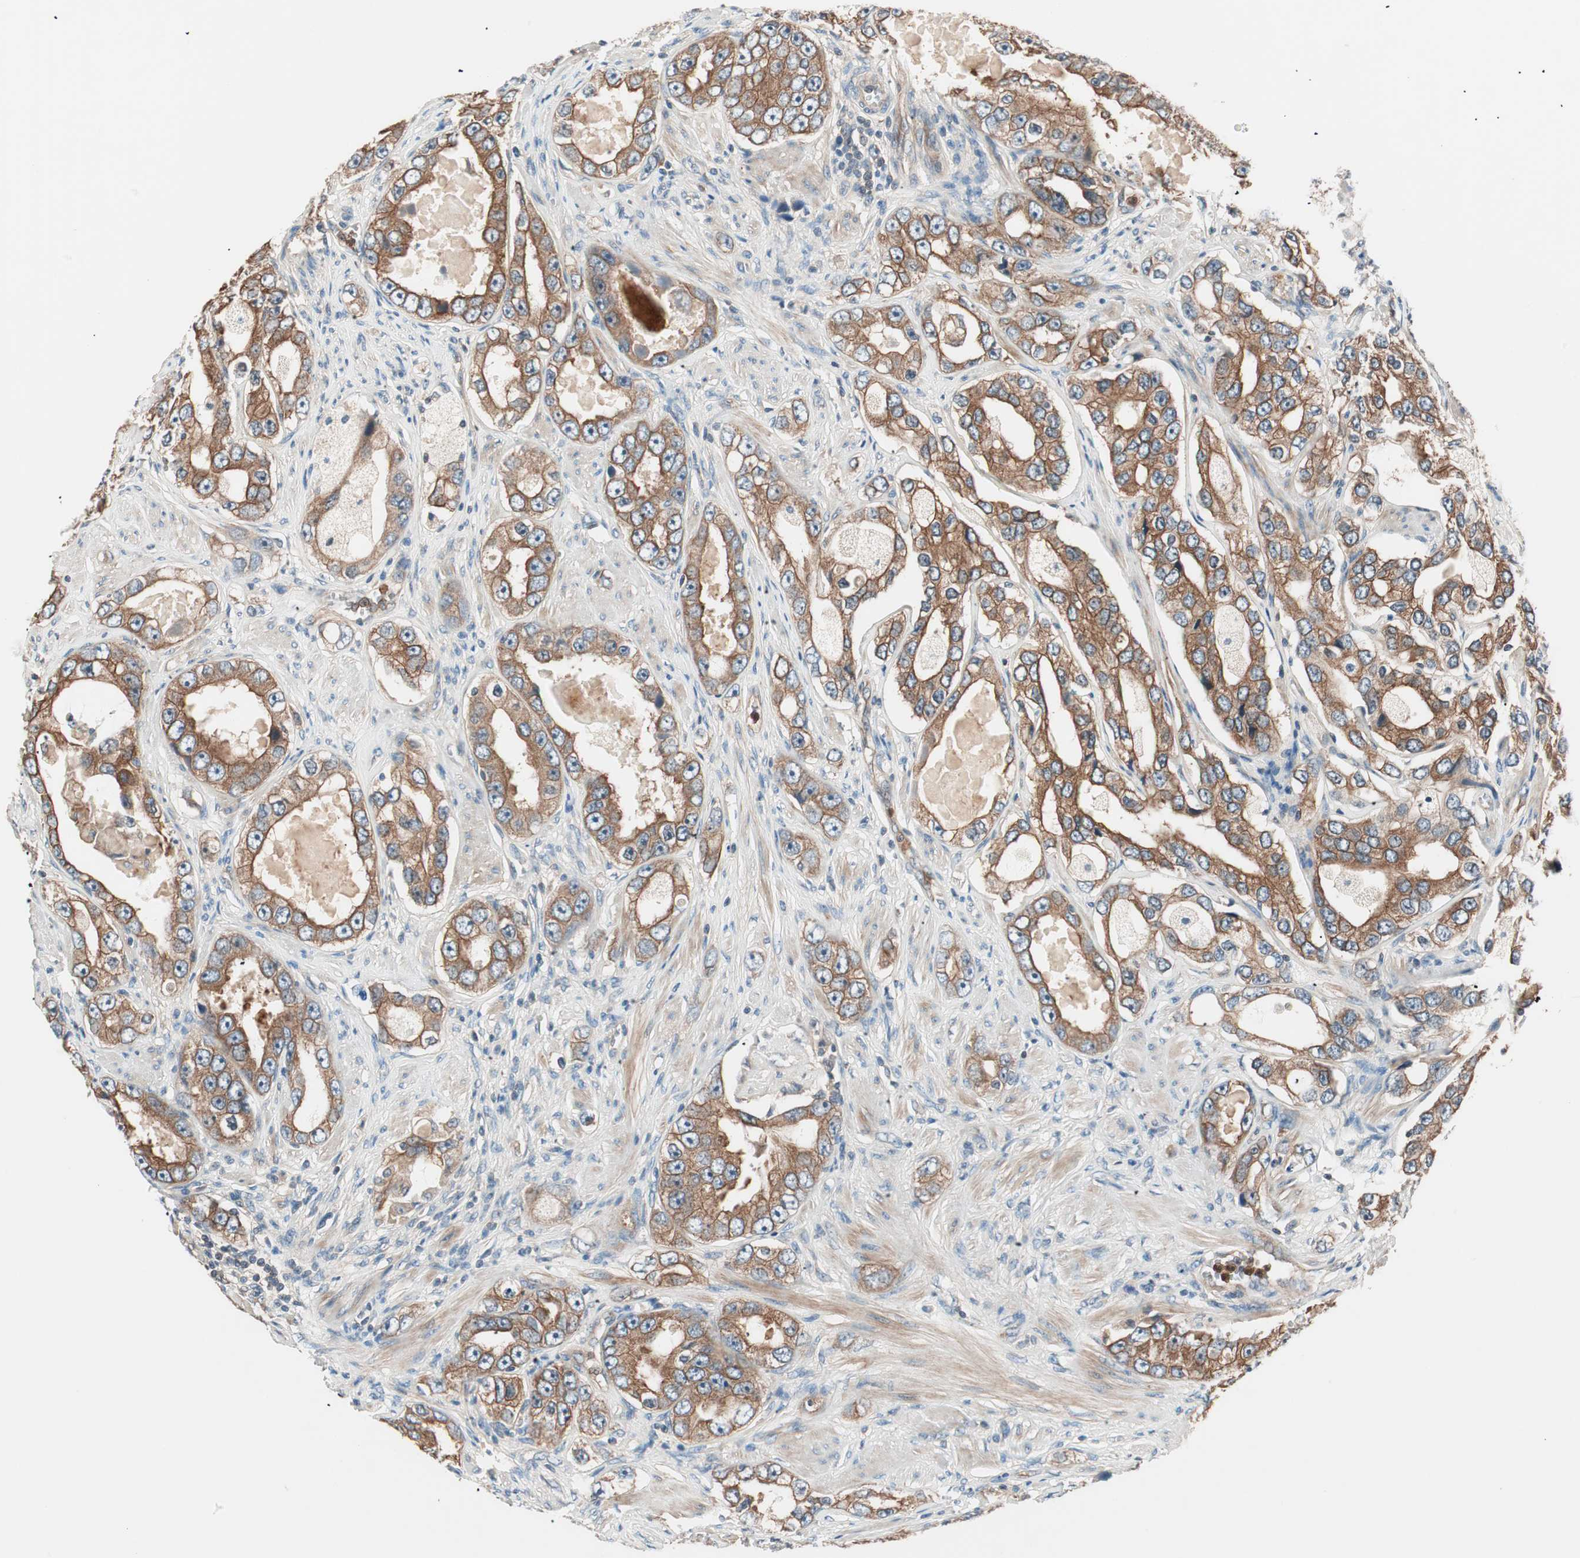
{"staining": {"intensity": "moderate", "quantity": ">75%", "location": "cytoplasmic/membranous"}, "tissue": "prostate cancer", "cell_type": "Tumor cells", "image_type": "cancer", "snomed": [{"axis": "morphology", "description": "Adenocarcinoma, High grade"}, {"axis": "topography", "description": "Prostate"}], "caption": "Immunohistochemistry of prostate cancer shows medium levels of moderate cytoplasmic/membranous expression in about >75% of tumor cells.", "gene": "TSG101", "patient": {"sex": "male", "age": 63}}